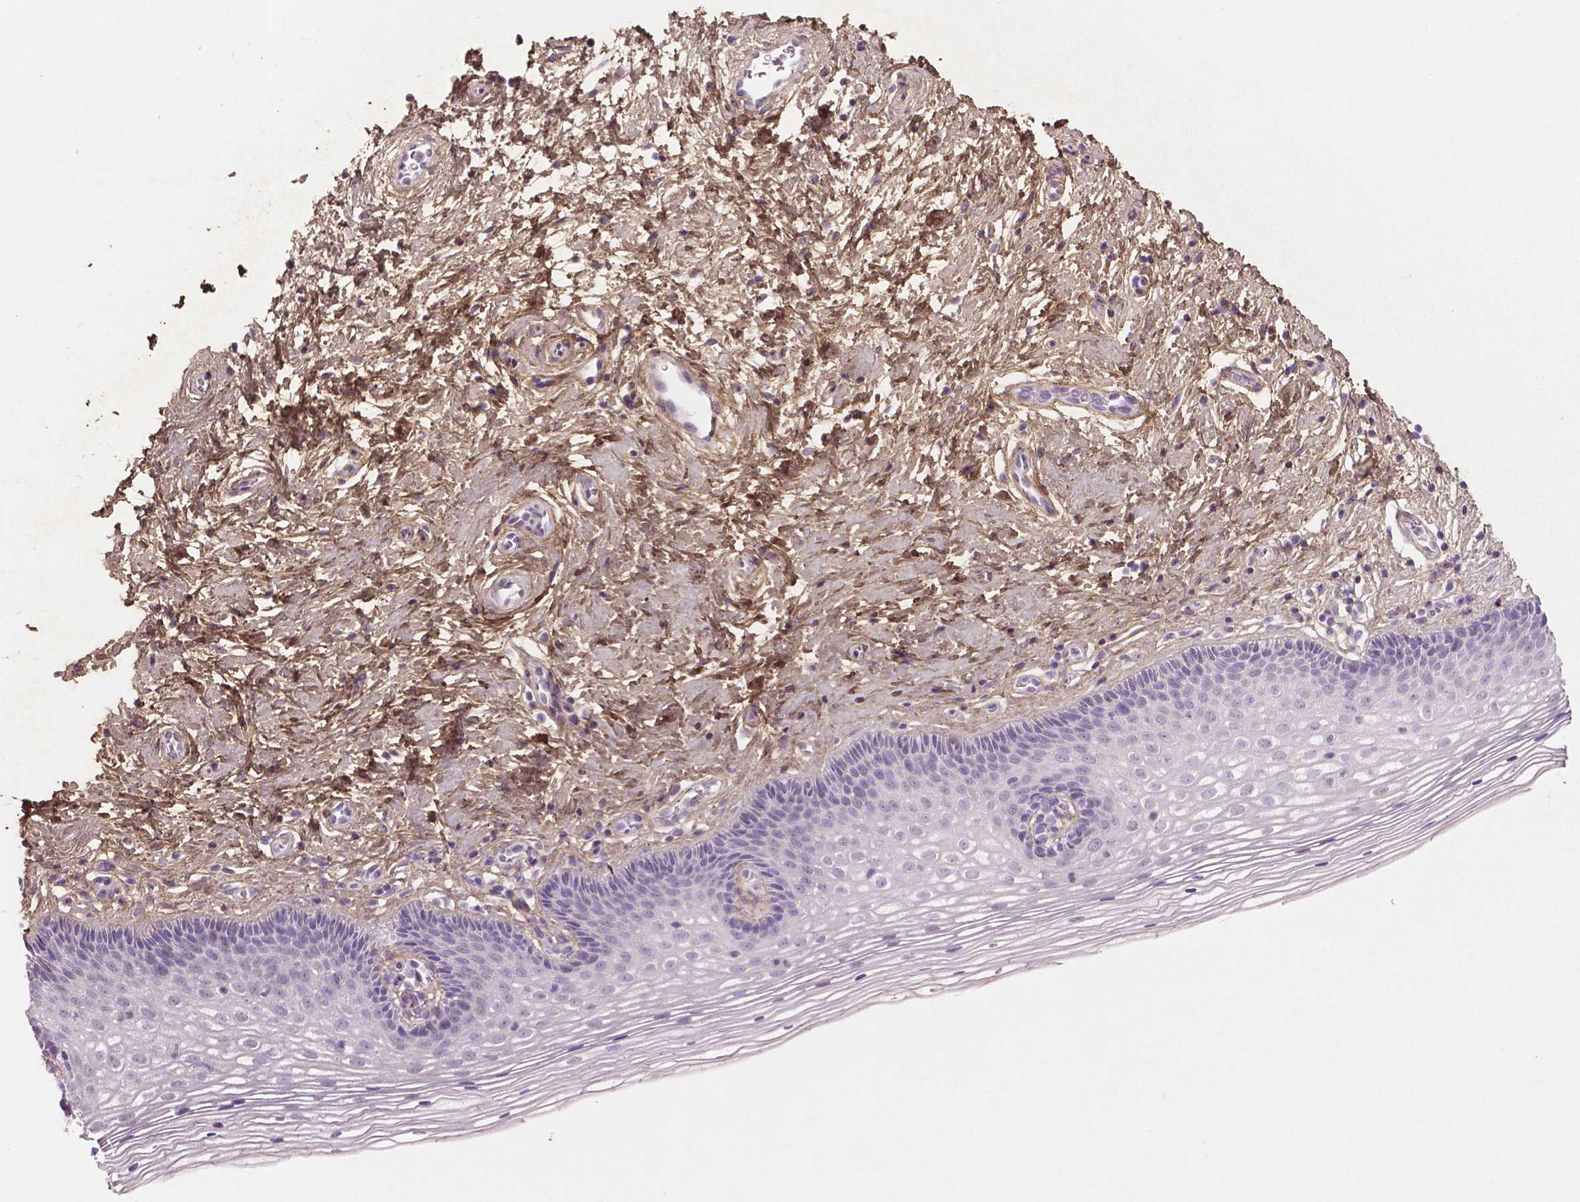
{"staining": {"intensity": "negative", "quantity": "none", "location": "none"}, "tissue": "cervix", "cell_type": "Glandular cells", "image_type": "normal", "snomed": [{"axis": "morphology", "description": "Normal tissue, NOS"}, {"axis": "topography", "description": "Cervix"}], "caption": "Micrograph shows no protein staining in glandular cells of benign cervix.", "gene": "DLG2", "patient": {"sex": "female", "age": 34}}